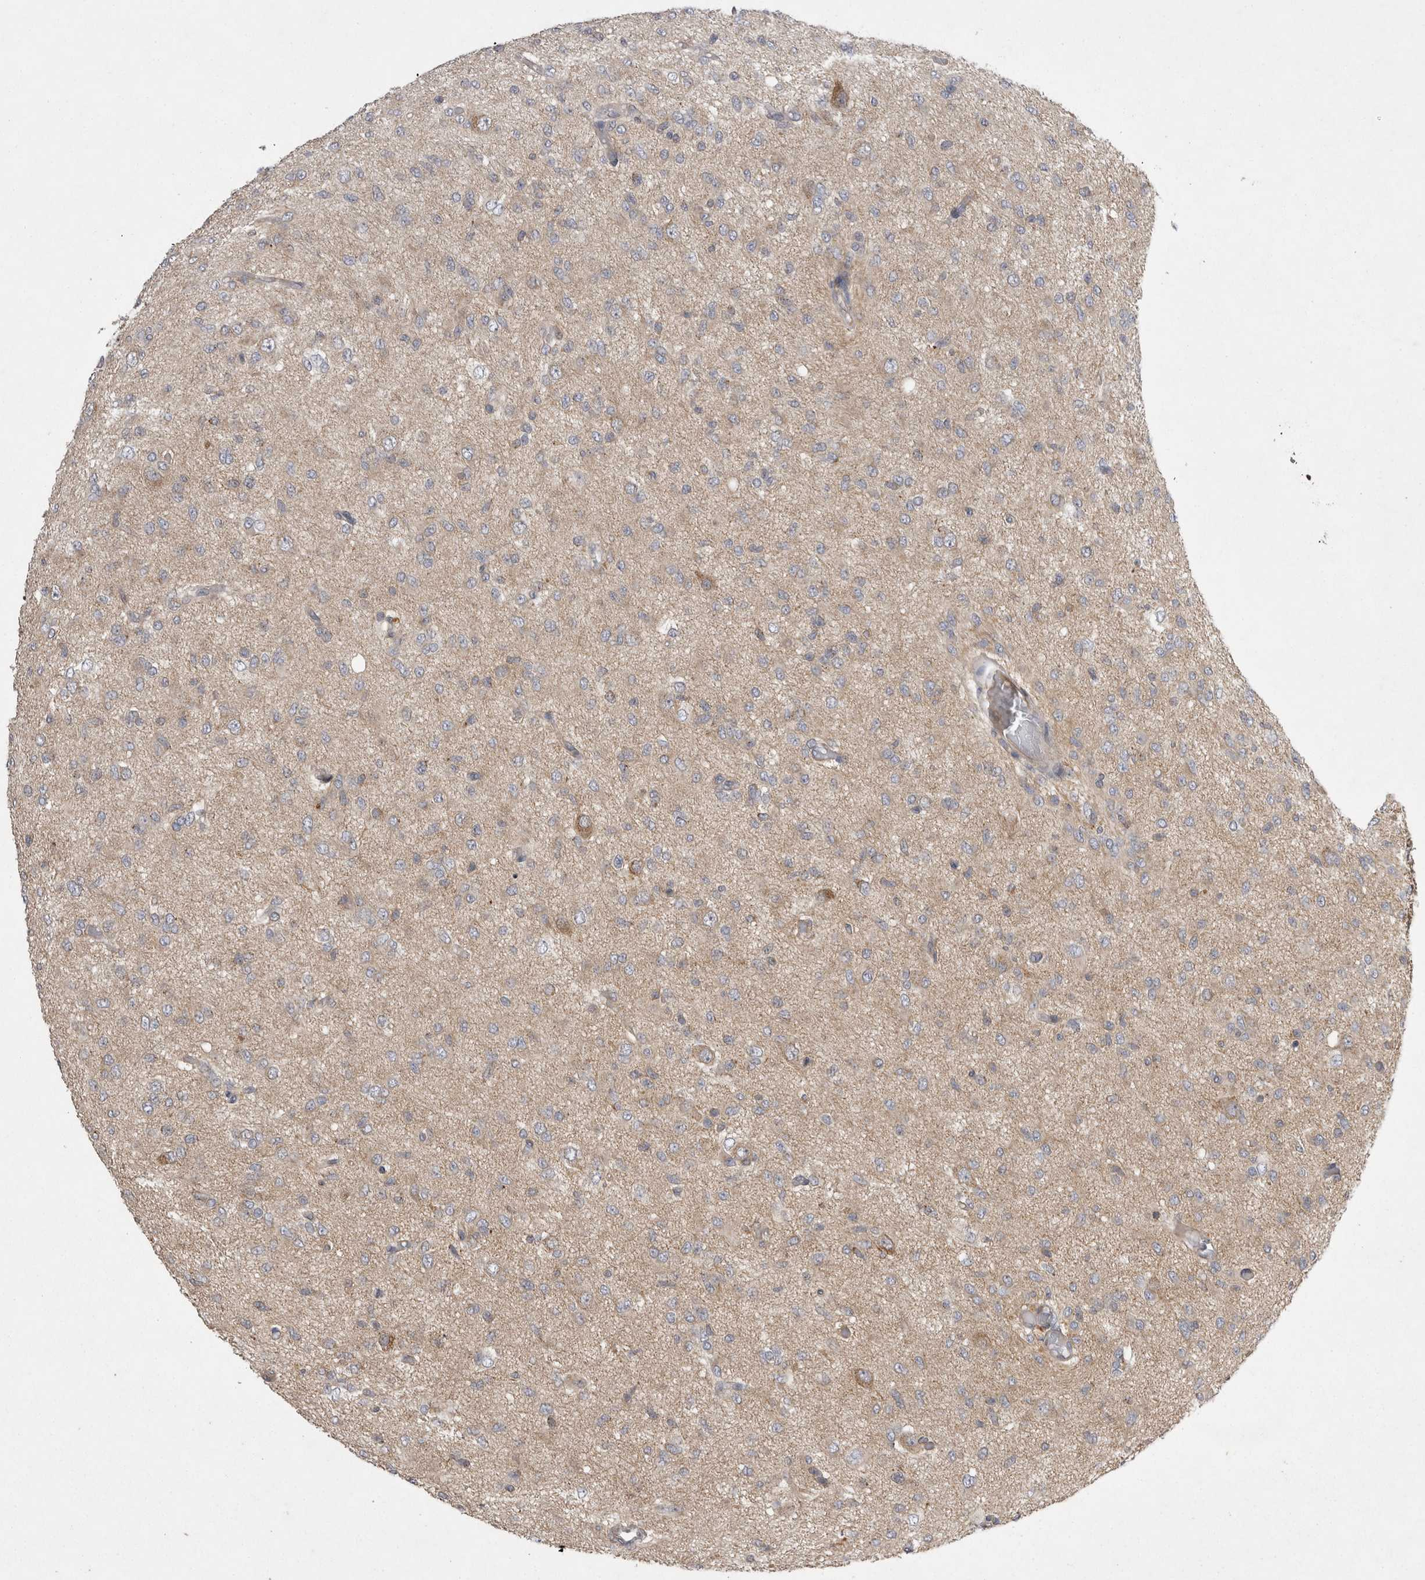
{"staining": {"intensity": "negative", "quantity": "none", "location": "none"}, "tissue": "glioma", "cell_type": "Tumor cells", "image_type": "cancer", "snomed": [{"axis": "morphology", "description": "Glioma, malignant, High grade"}, {"axis": "topography", "description": "Brain"}], "caption": "The image demonstrates no staining of tumor cells in malignant high-grade glioma. The staining was performed using DAB to visualize the protein expression in brown, while the nuclei were stained in blue with hematoxylin (Magnification: 20x).", "gene": "TSPOAP1", "patient": {"sex": "female", "age": 59}}